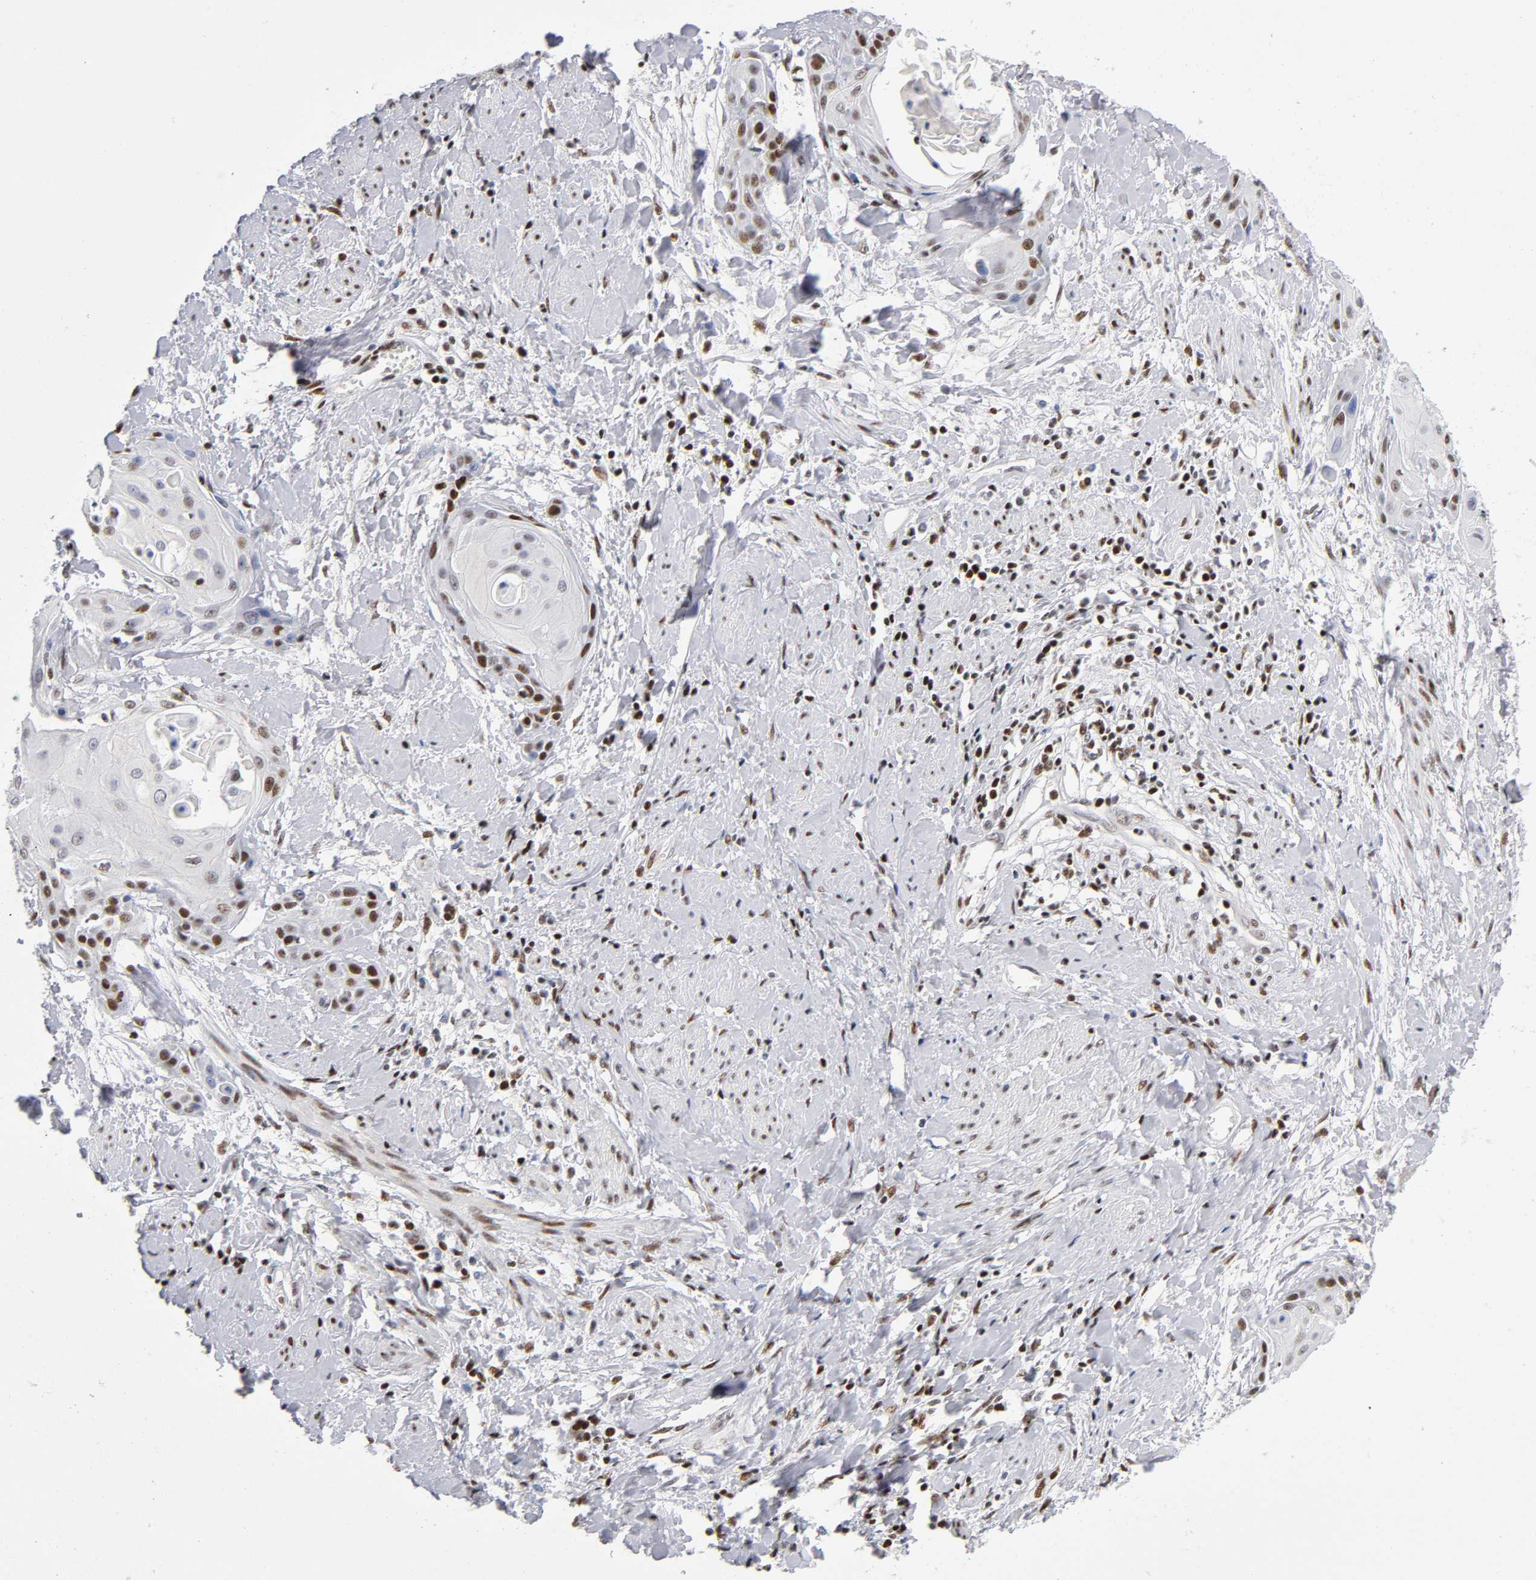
{"staining": {"intensity": "strong", "quantity": ">75%", "location": "nuclear"}, "tissue": "cervical cancer", "cell_type": "Tumor cells", "image_type": "cancer", "snomed": [{"axis": "morphology", "description": "Squamous cell carcinoma, NOS"}, {"axis": "topography", "description": "Cervix"}], "caption": "DAB immunohistochemical staining of human squamous cell carcinoma (cervical) reveals strong nuclear protein staining in approximately >75% of tumor cells. The protein of interest is stained brown, and the nuclei are stained in blue (DAB (3,3'-diaminobenzidine) IHC with brightfield microscopy, high magnification).", "gene": "SP3", "patient": {"sex": "female", "age": 57}}